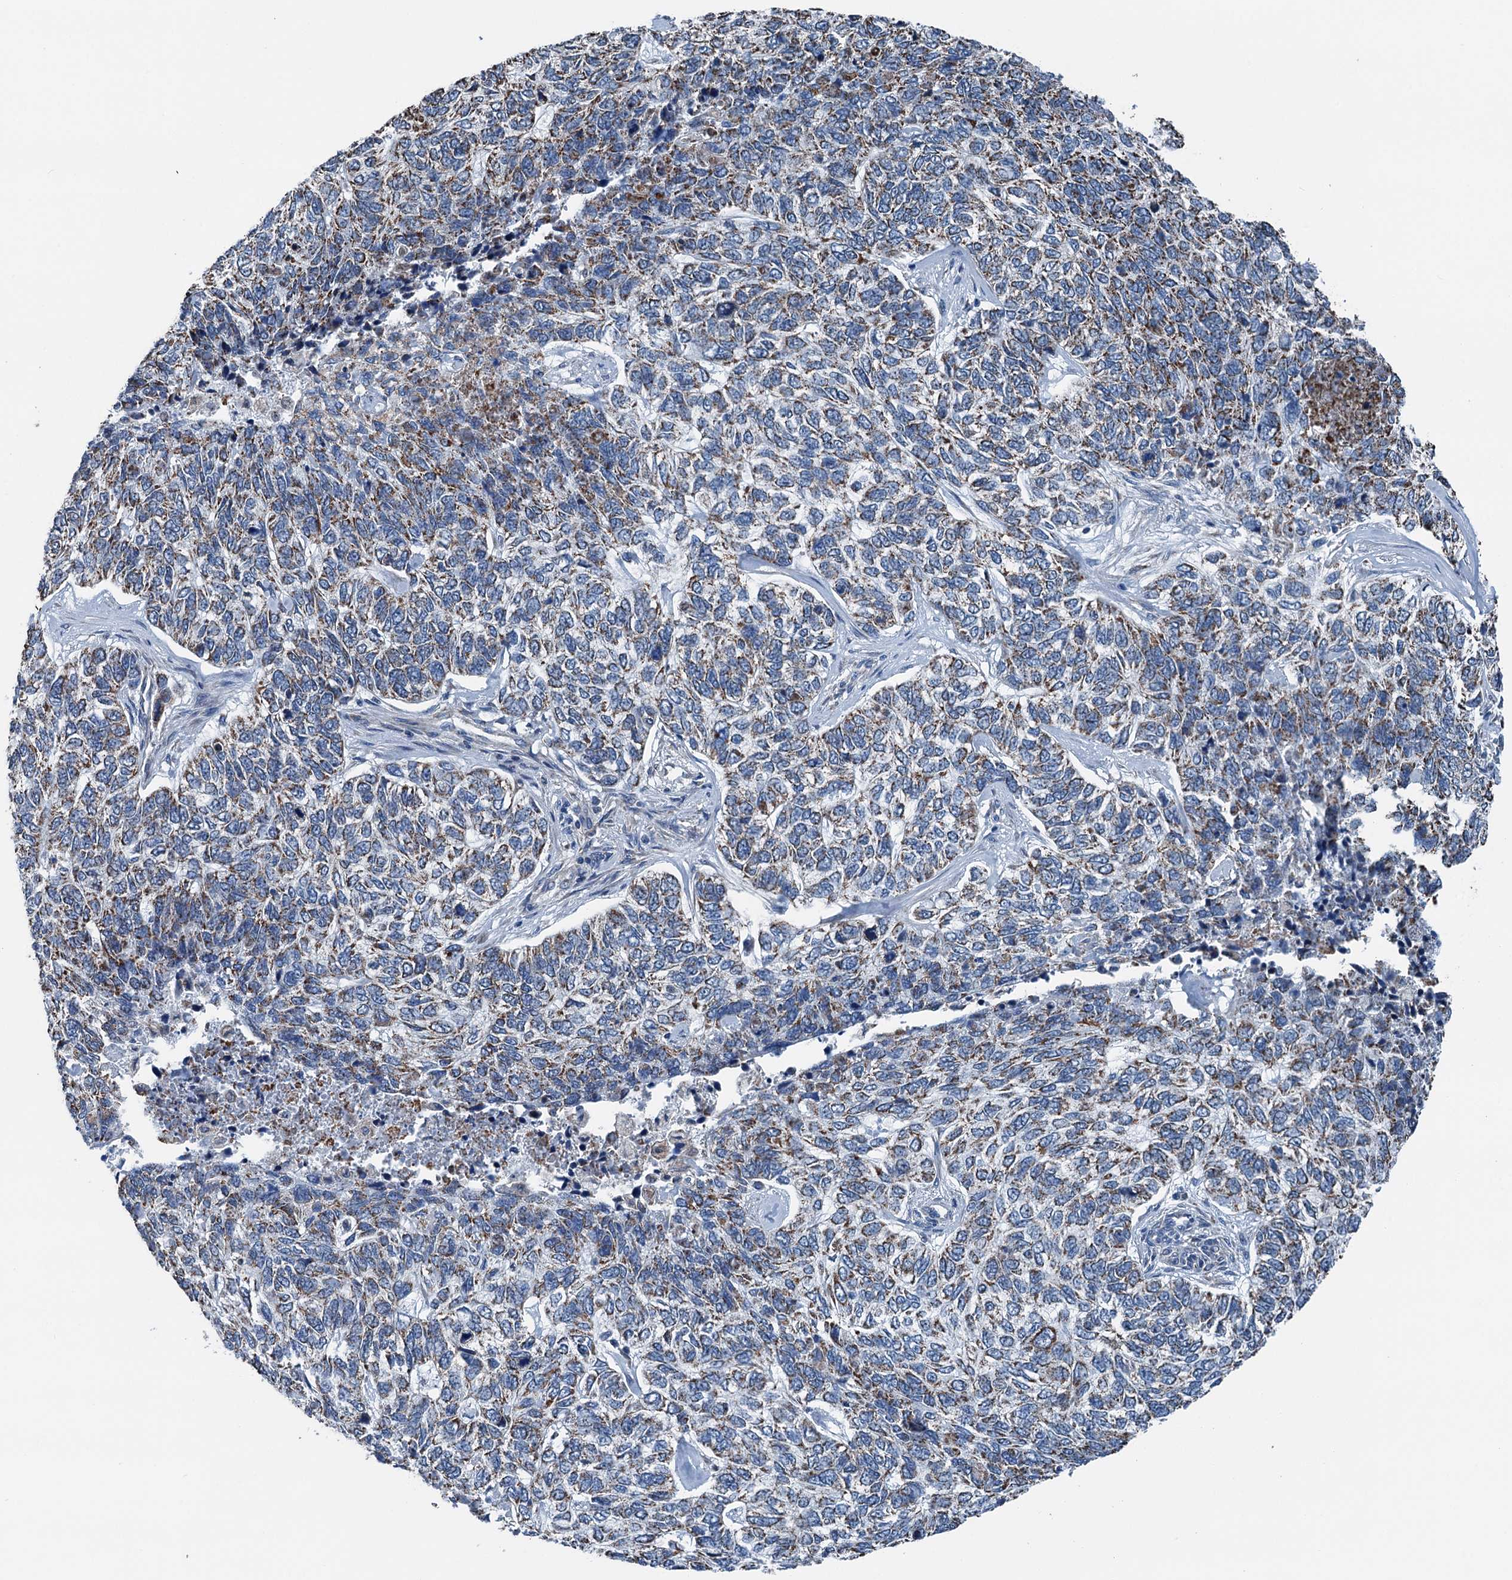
{"staining": {"intensity": "moderate", "quantity": "25%-75%", "location": "cytoplasmic/membranous"}, "tissue": "skin cancer", "cell_type": "Tumor cells", "image_type": "cancer", "snomed": [{"axis": "morphology", "description": "Basal cell carcinoma"}, {"axis": "topography", "description": "Skin"}], "caption": "DAB immunohistochemical staining of human basal cell carcinoma (skin) exhibits moderate cytoplasmic/membranous protein positivity in about 25%-75% of tumor cells.", "gene": "TRPT1", "patient": {"sex": "female", "age": 65}}